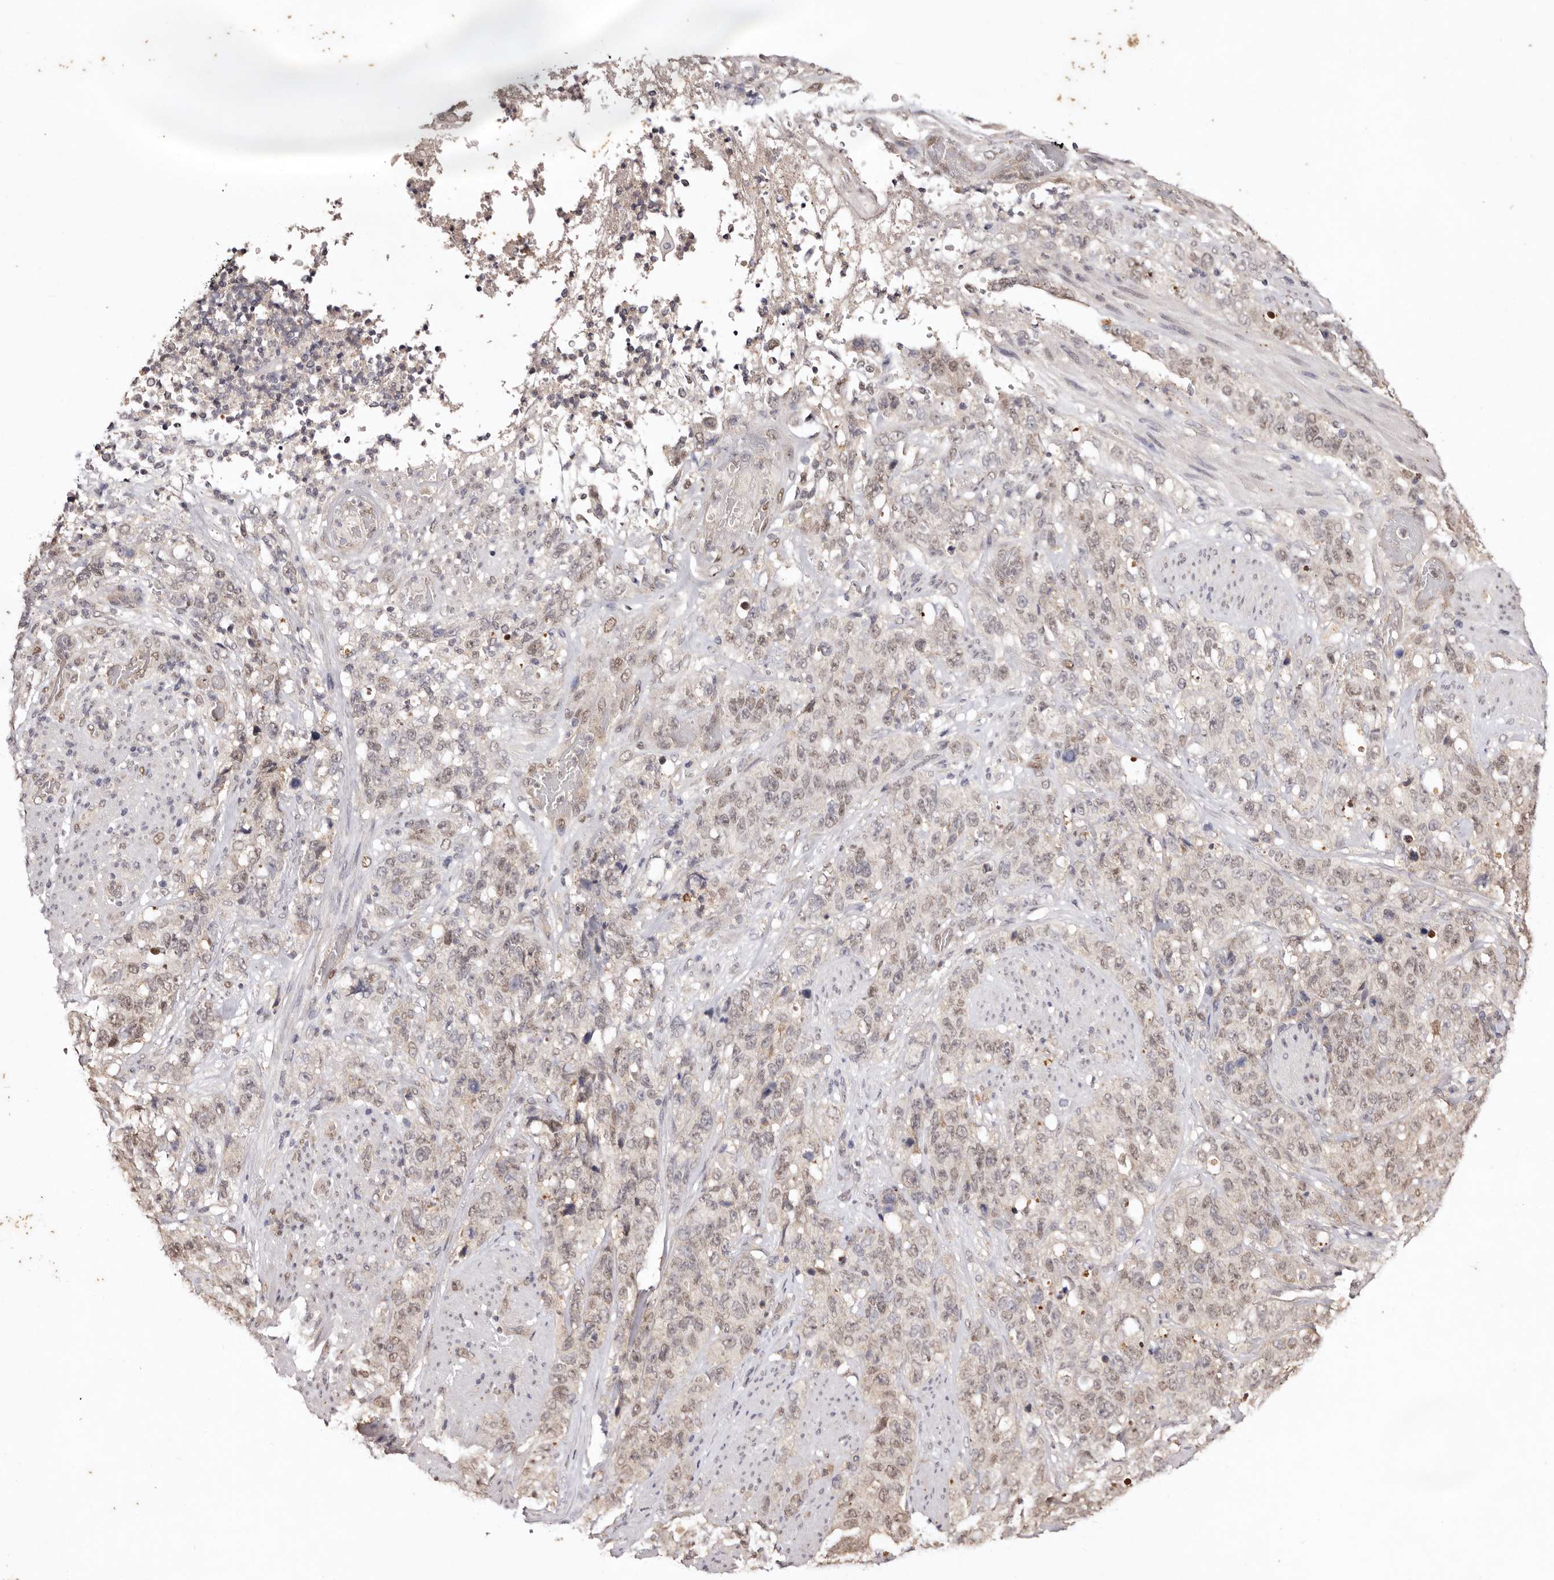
{"staining": {"intensity": "weak", "quantity": ">75%", "location": "nuclear"}, "tissue": "stomach cancer", "cell_type": "Tumor cells", "image_type": "cancer", "snomed": [{"axis": "morphology", "description": "Adenocarcinoma, NOS"}, {"axis": "topography", "description": "Stomach"}], "caption": "Tumor cells show weak nuclear expression in approximately >75% of cells in adenocarcinoma (stomach).", "gene": "NOTCH1", "patient": {"sex": "male", "age": 48}}